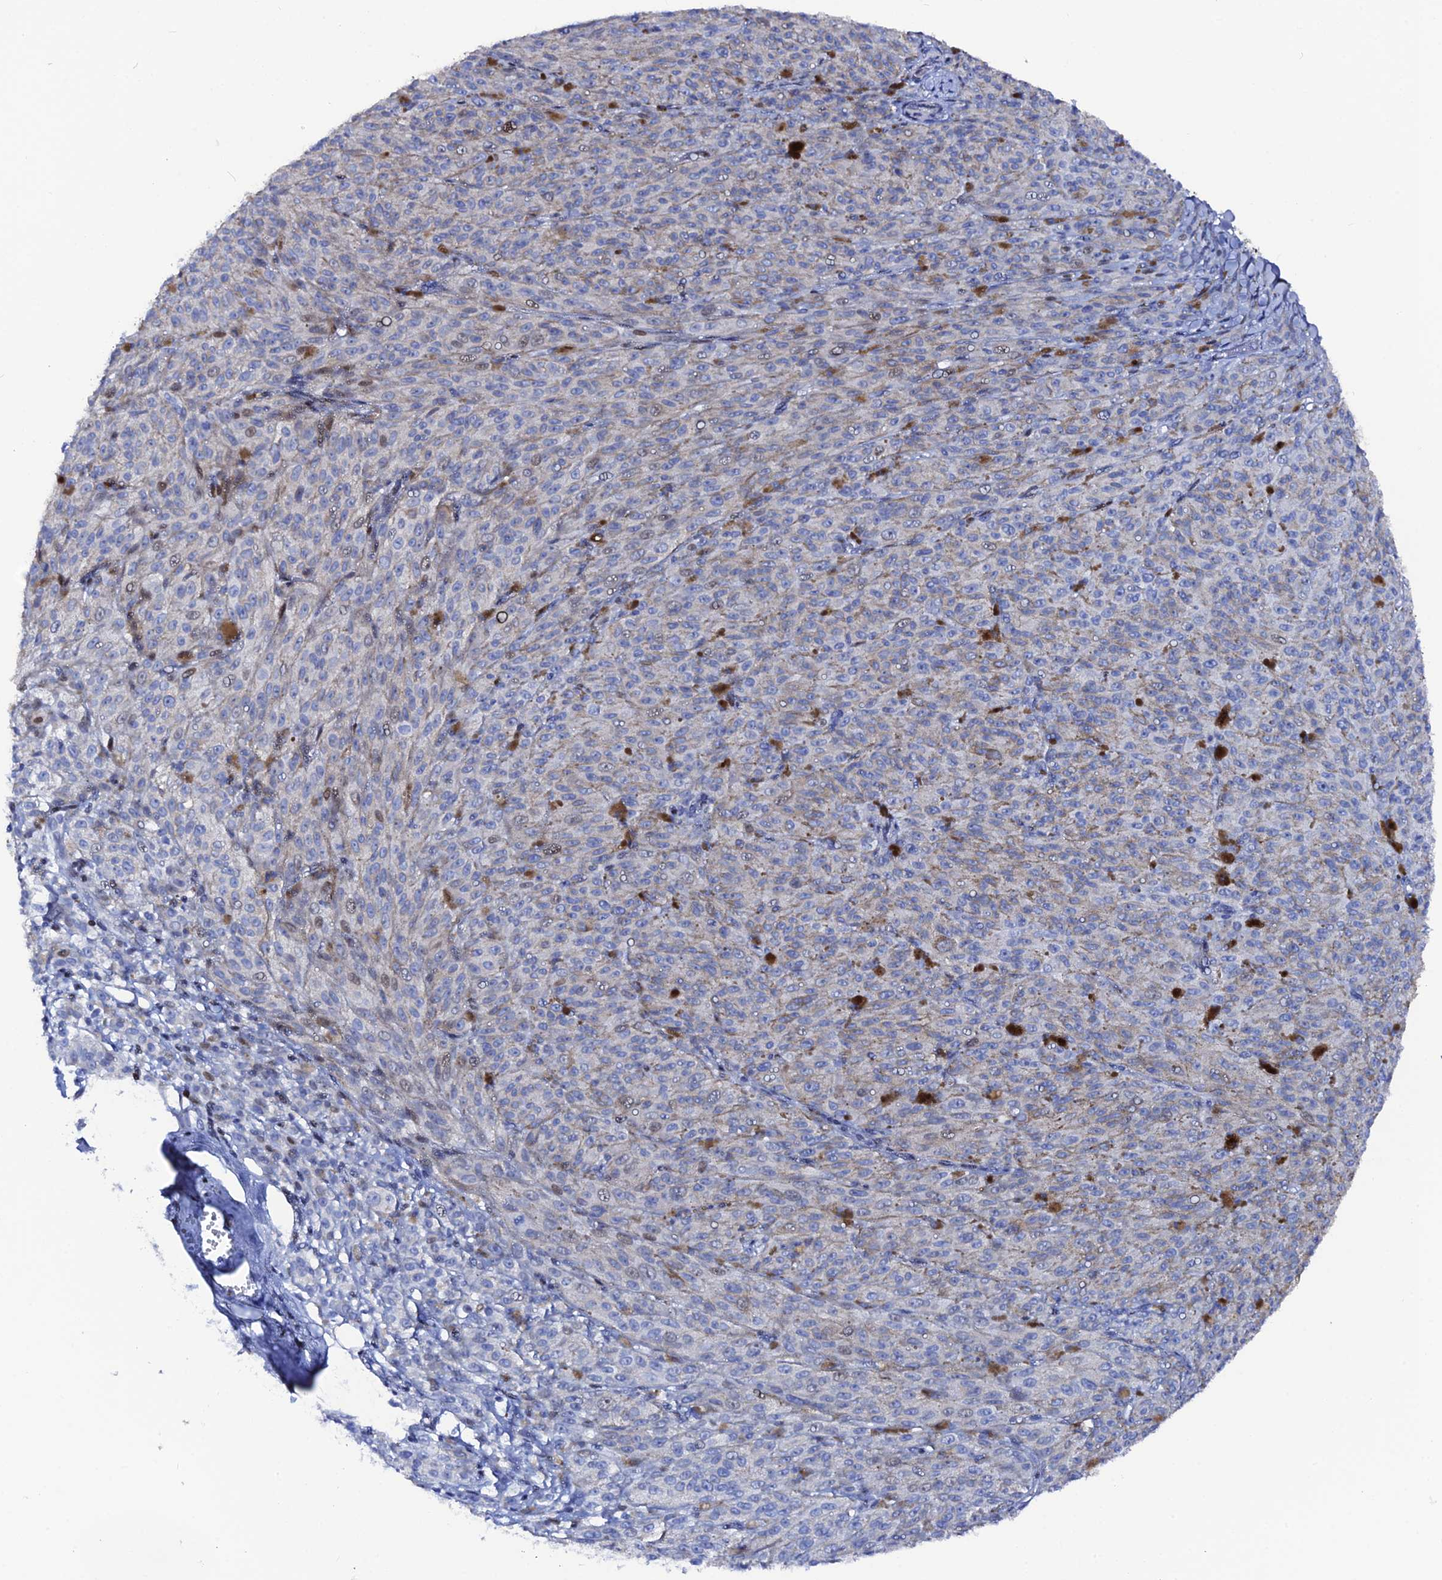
{"staining": {"intensity": "negative", "quantity": "none", "location": "none"}, "tissue": "melanoma", "cell_type": "Tumor cells", "image_type": "cancer", "snomed": [{"axis": "morphology", "description": "Malignant melanoma, NOS"}, {"axis": "topography", "description": "Skin"}], "caption": "There is no significant expression in tumor cells of malignant melanoma.", "gene": "MYNN", "patient": {"sex": "female", "age": 52}}